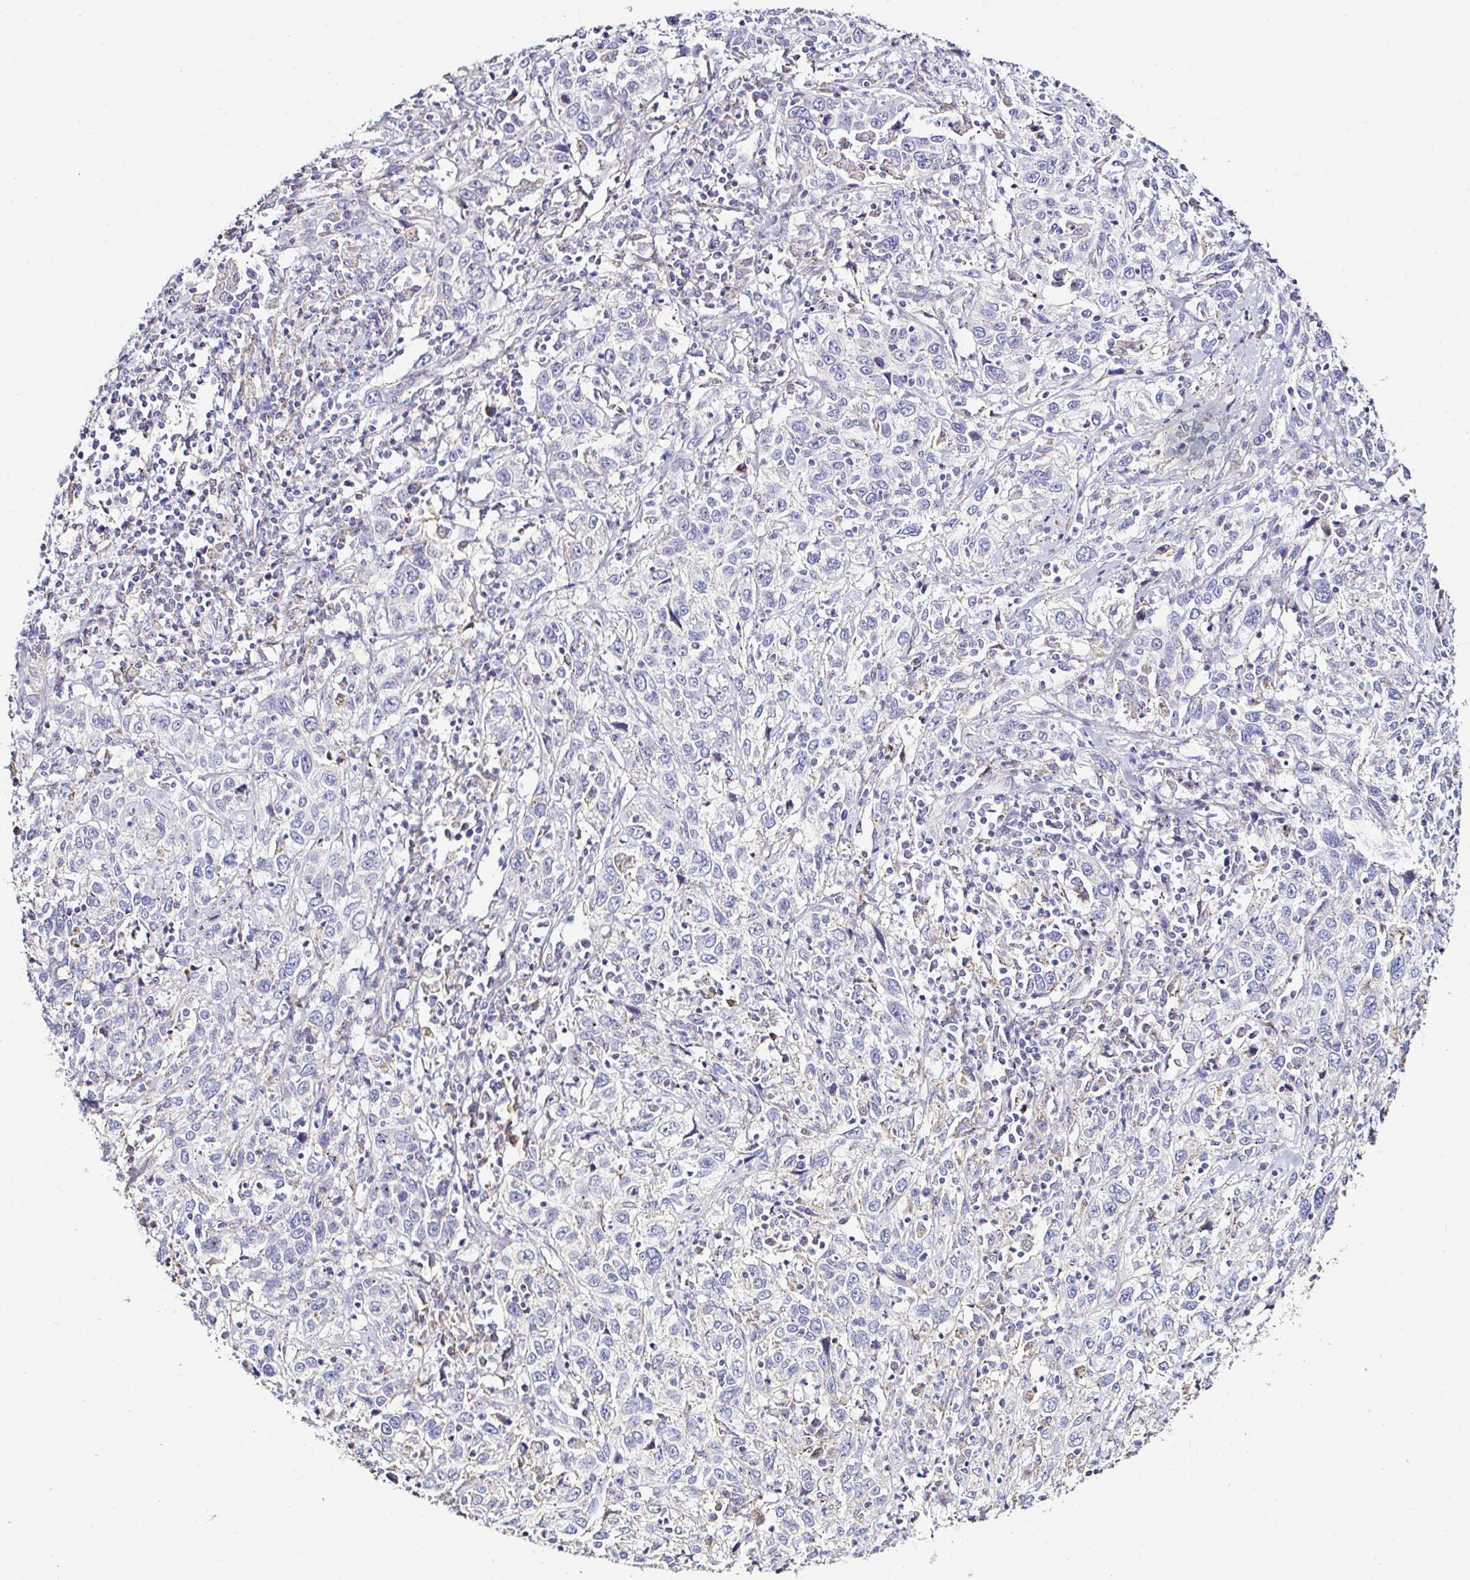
{"staining": {"intensity": "negative", "quantity": "none", "location": "none"}, "tissue": "cervical cancer", "cell_type": "Tumor cells", "image_type": "cancer", "snomed": [{"axis": "morphology", "description": "Squamous cell carcinoma, NOS"}, {"axis": "topography", "description": "Cervix"}], "caption": "This is an IHC micrograph of human cervical cancer. There is no positivity in tumor cells.", "gene": "GALNS", "patient": {"sex": "female", "age": 46}}